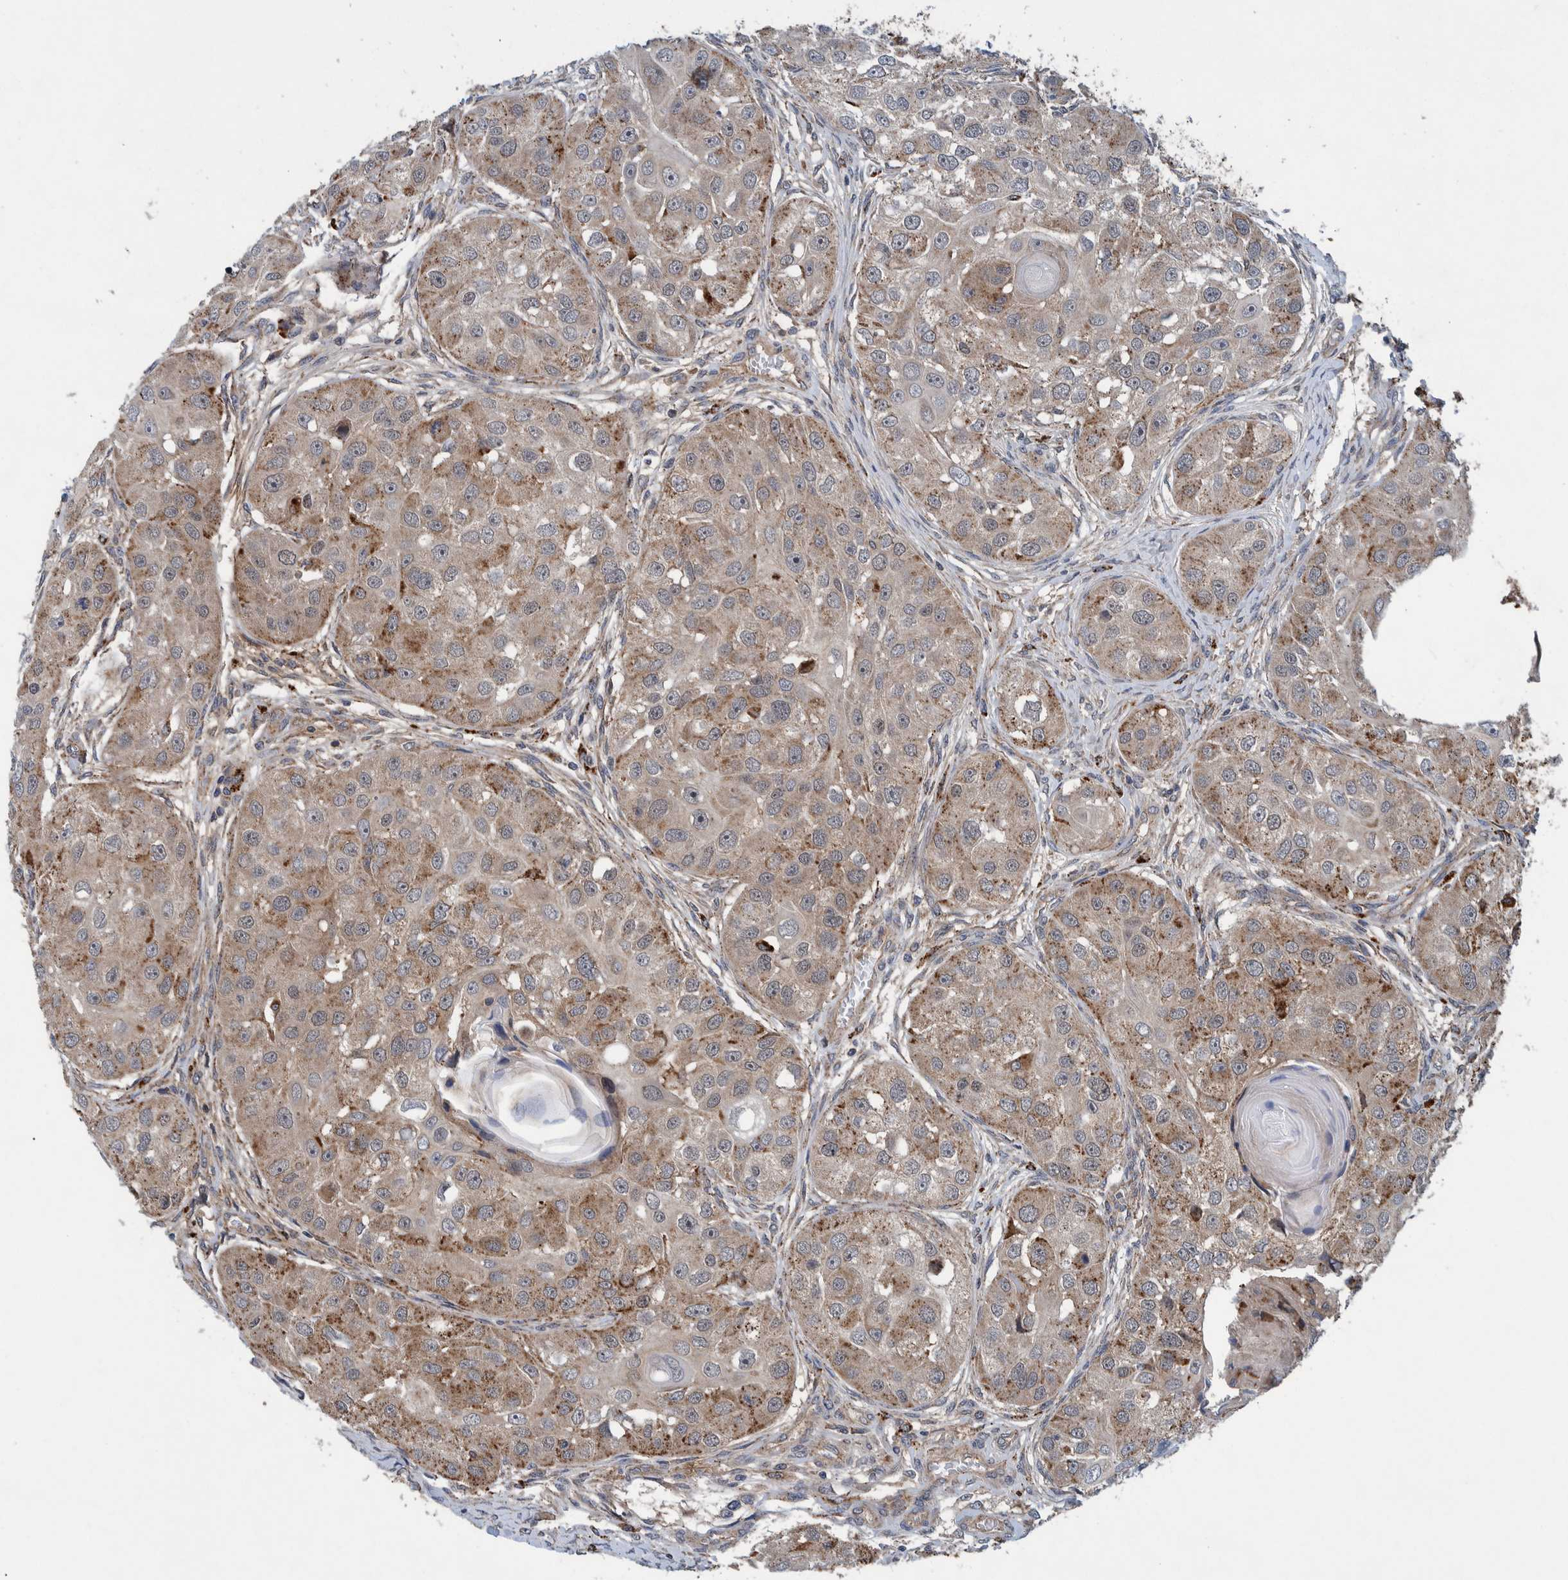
{"staining": {"intensity": "moderate", "quantity": ">75%", "location": "cytoplasmic/membranous"}, "tissue": "head and neck cancer", "cell_type": "Tumor cells", "image_type": "cancer", "snomed": [{"axis": "morphology", "description": "Normal tissue, NOS"}, {"axis": "morphology", "description": "Squamous cell carcinoma, NOS"}, {"axis": "topography", "description": "Skeletal muscle"}, {"axis": "topography", "description": "Head-Neck"}], "caption": "This photomicrograph exhibits head and neck squamous cell carcinoma stained with immunohistochemistry (IHC) to label a protein in brown. The cytoplasmic/membranous of tumor cells show moderate positivity for the protein. Nuclei are counter-stained blue.", "gene": "ITIH3", "patient": {"sex": "male", "age": 51}}